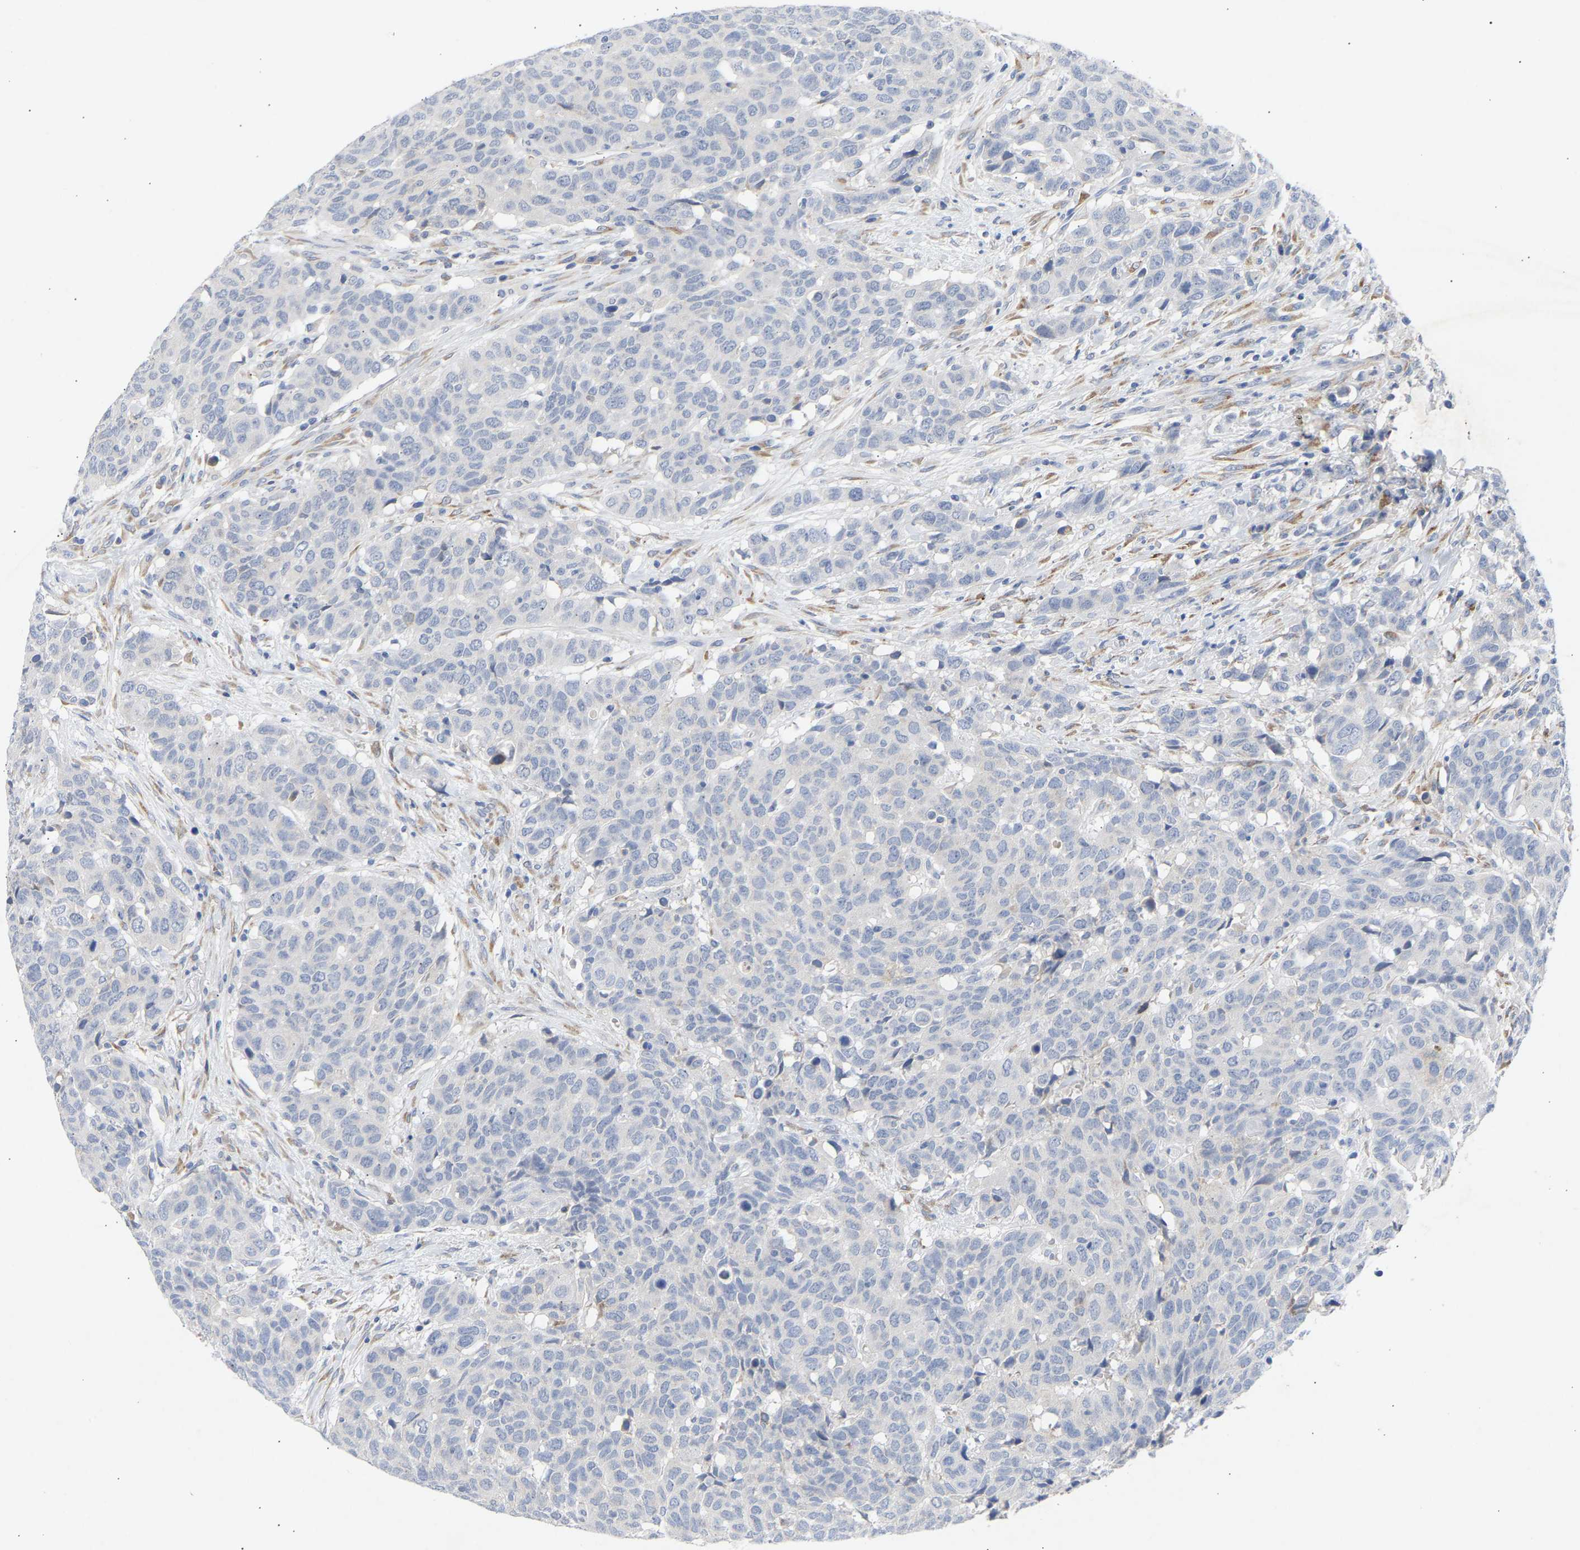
{"staining": {"intensity": "negative", "quantity": "none", "location": "none"}, "tissue": "head and neck cancer", "cell_type": "Tumor cells", "image_type": "cancer", "snomed": [{"axis": "morphology", "description": "Squamous cell carcinoma, NOS"}, {"axis": "topography", "description": "Head-Neck"}], "caption": "Head and neck cancer was stained to show a protein in brown. There is no significant positivity in tumor cells.", "gene": "SELENOM", "patient": {"sex": "male", "age": 66}}